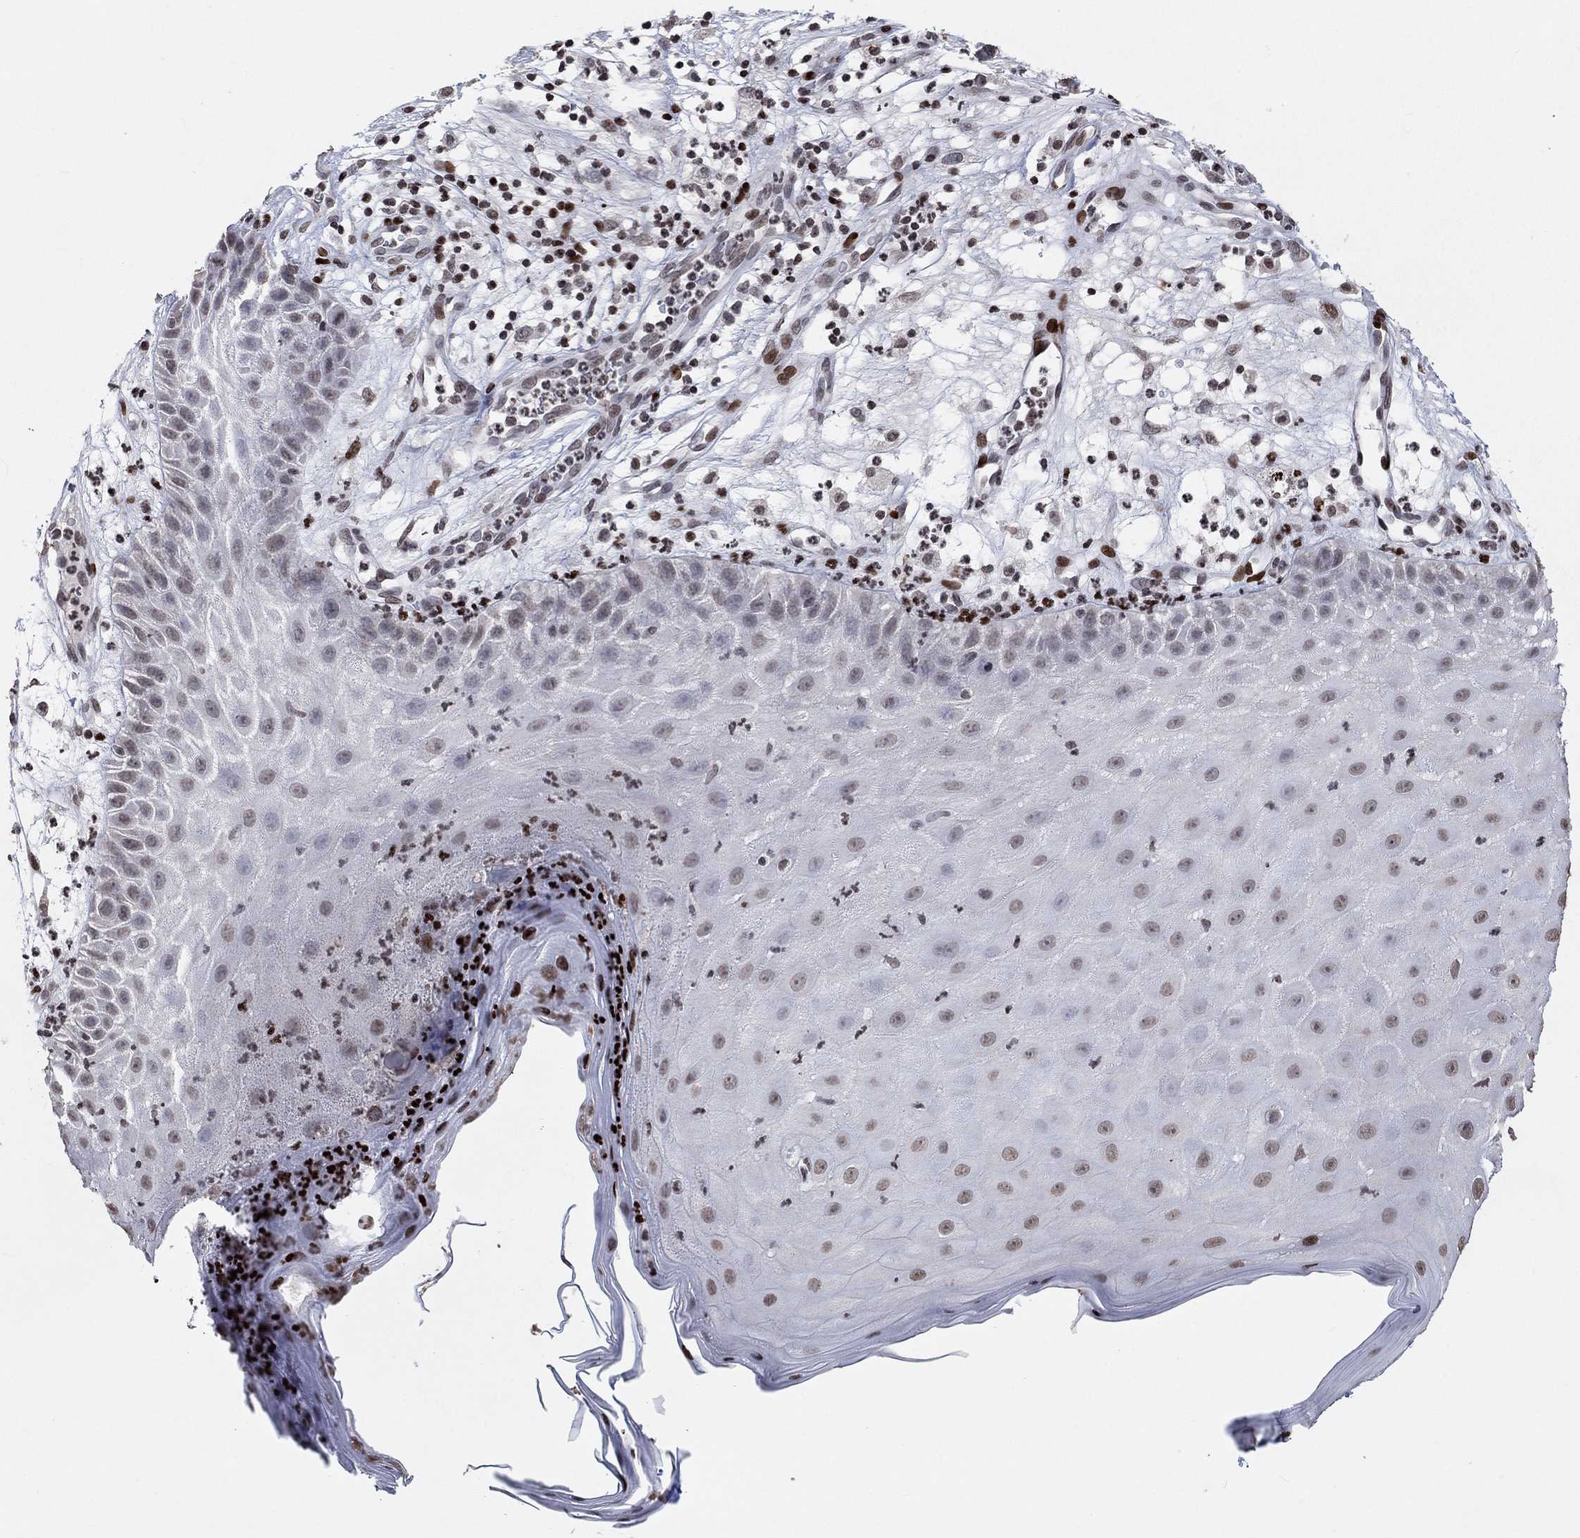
{"staining": {"intensity": "negative", "quantity": "none", "location": "none"}, "tissue": "skin cancer", "cell_type": "Tumor cells", "image_type": "cancer", "snomed": [{"axis": "morphology", "description": "Normal tissue, NOS"}, {"axis": "morphology", "description": "Squamous cell carcinoma, NOS"}, {"axis": "topography", "description": "Skin"}], "caption": "This is a micrograph of immunohistochemistry (IHC) staining of skin cancer, which shows no positivity in tumor cells.", "gene": "SRSF3", "patient": {"sex": "male", "age": 79}}